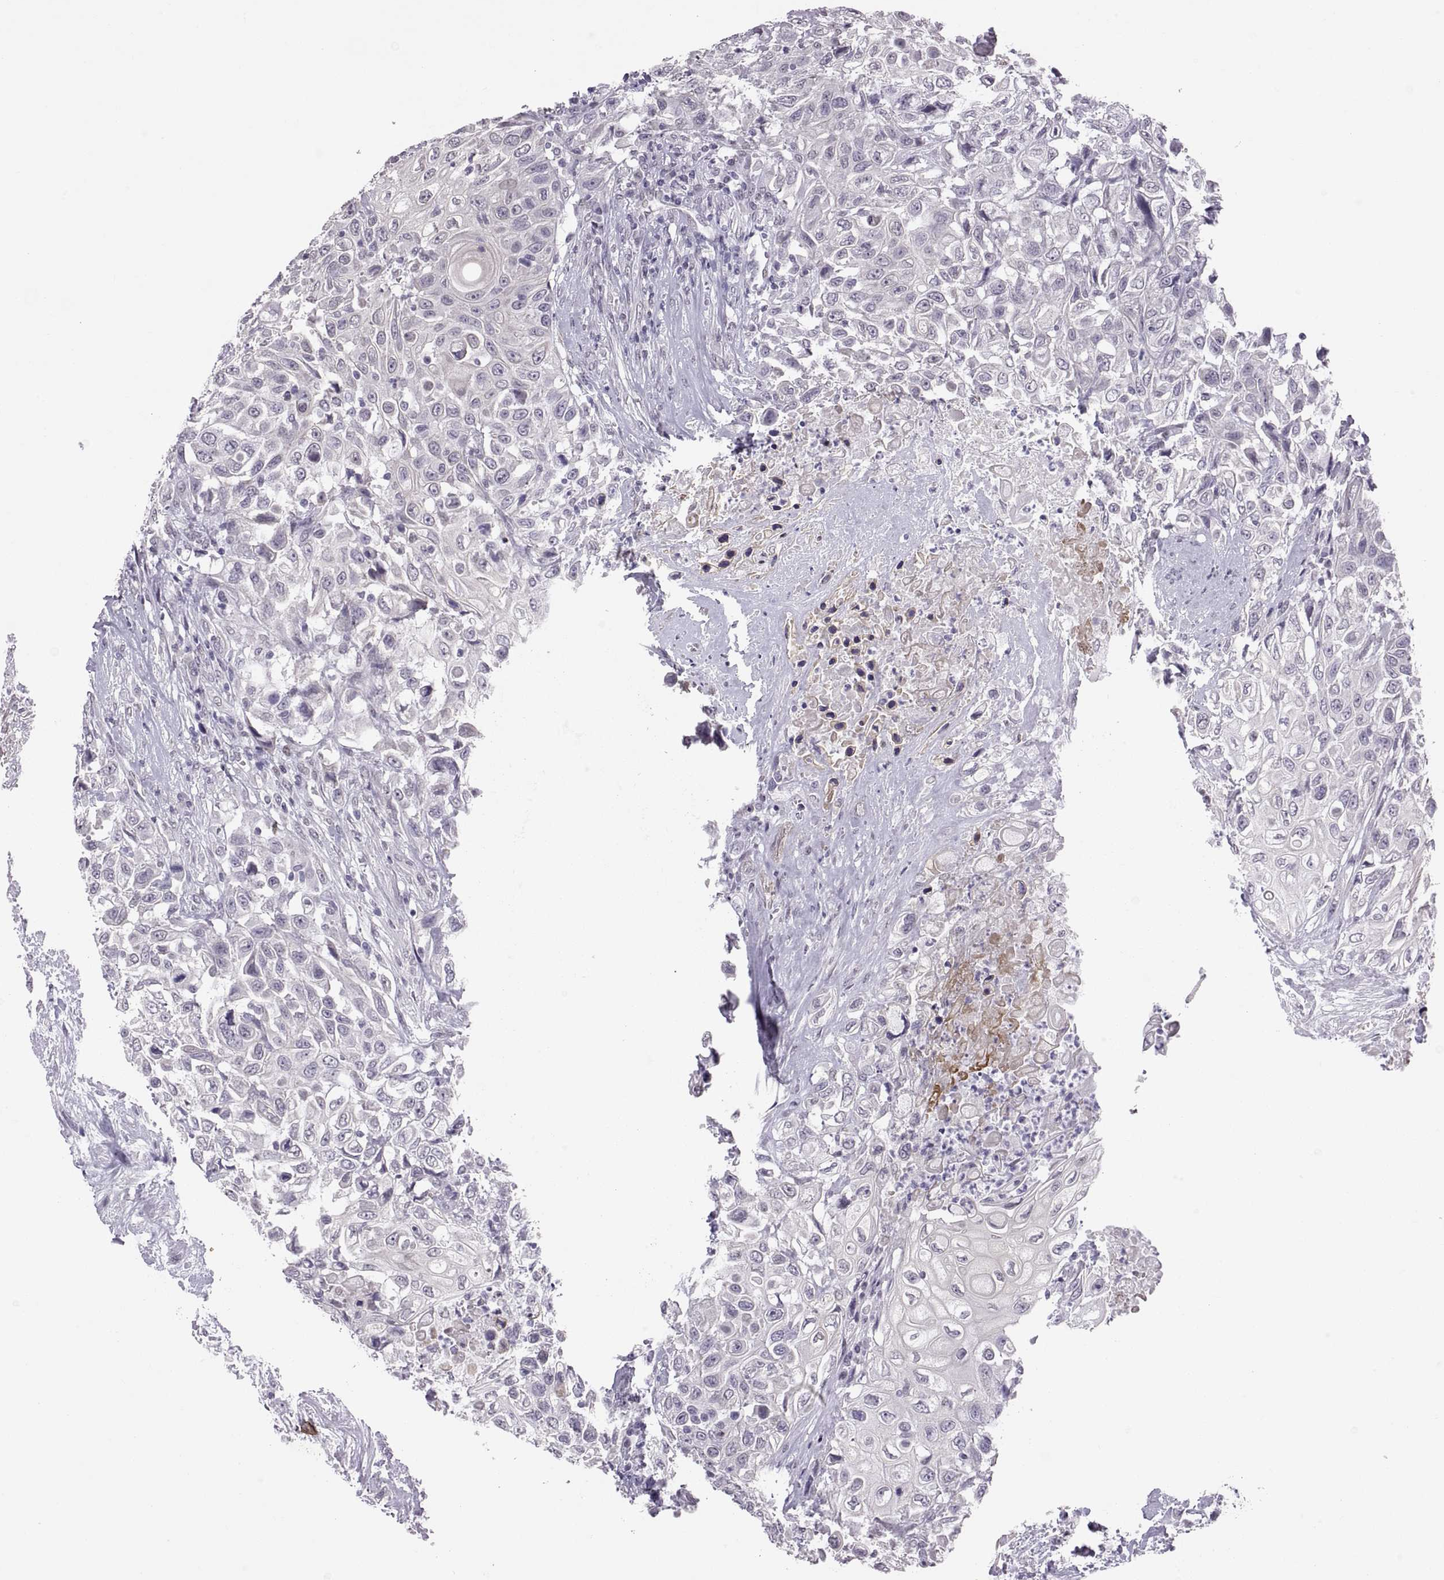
{"staining": {"intensity": "negative", "quantity": "none", "location": "none"}, "tissue": "urothelial cancer", "cell_type": "Tumor cells", "image_type": "cancer", "snomed": [{"axis": "morphology", "description": "Urothelial carcinoma, High grade"}, {"axis": "topography", "description": "Urinary bladder"}], "caption": "Human urothelial cancer stained for a protein using IHC shows no positivity in tumor cells.", "gene": "KRT77", "patient": {"sex": "female", "age": 56}}